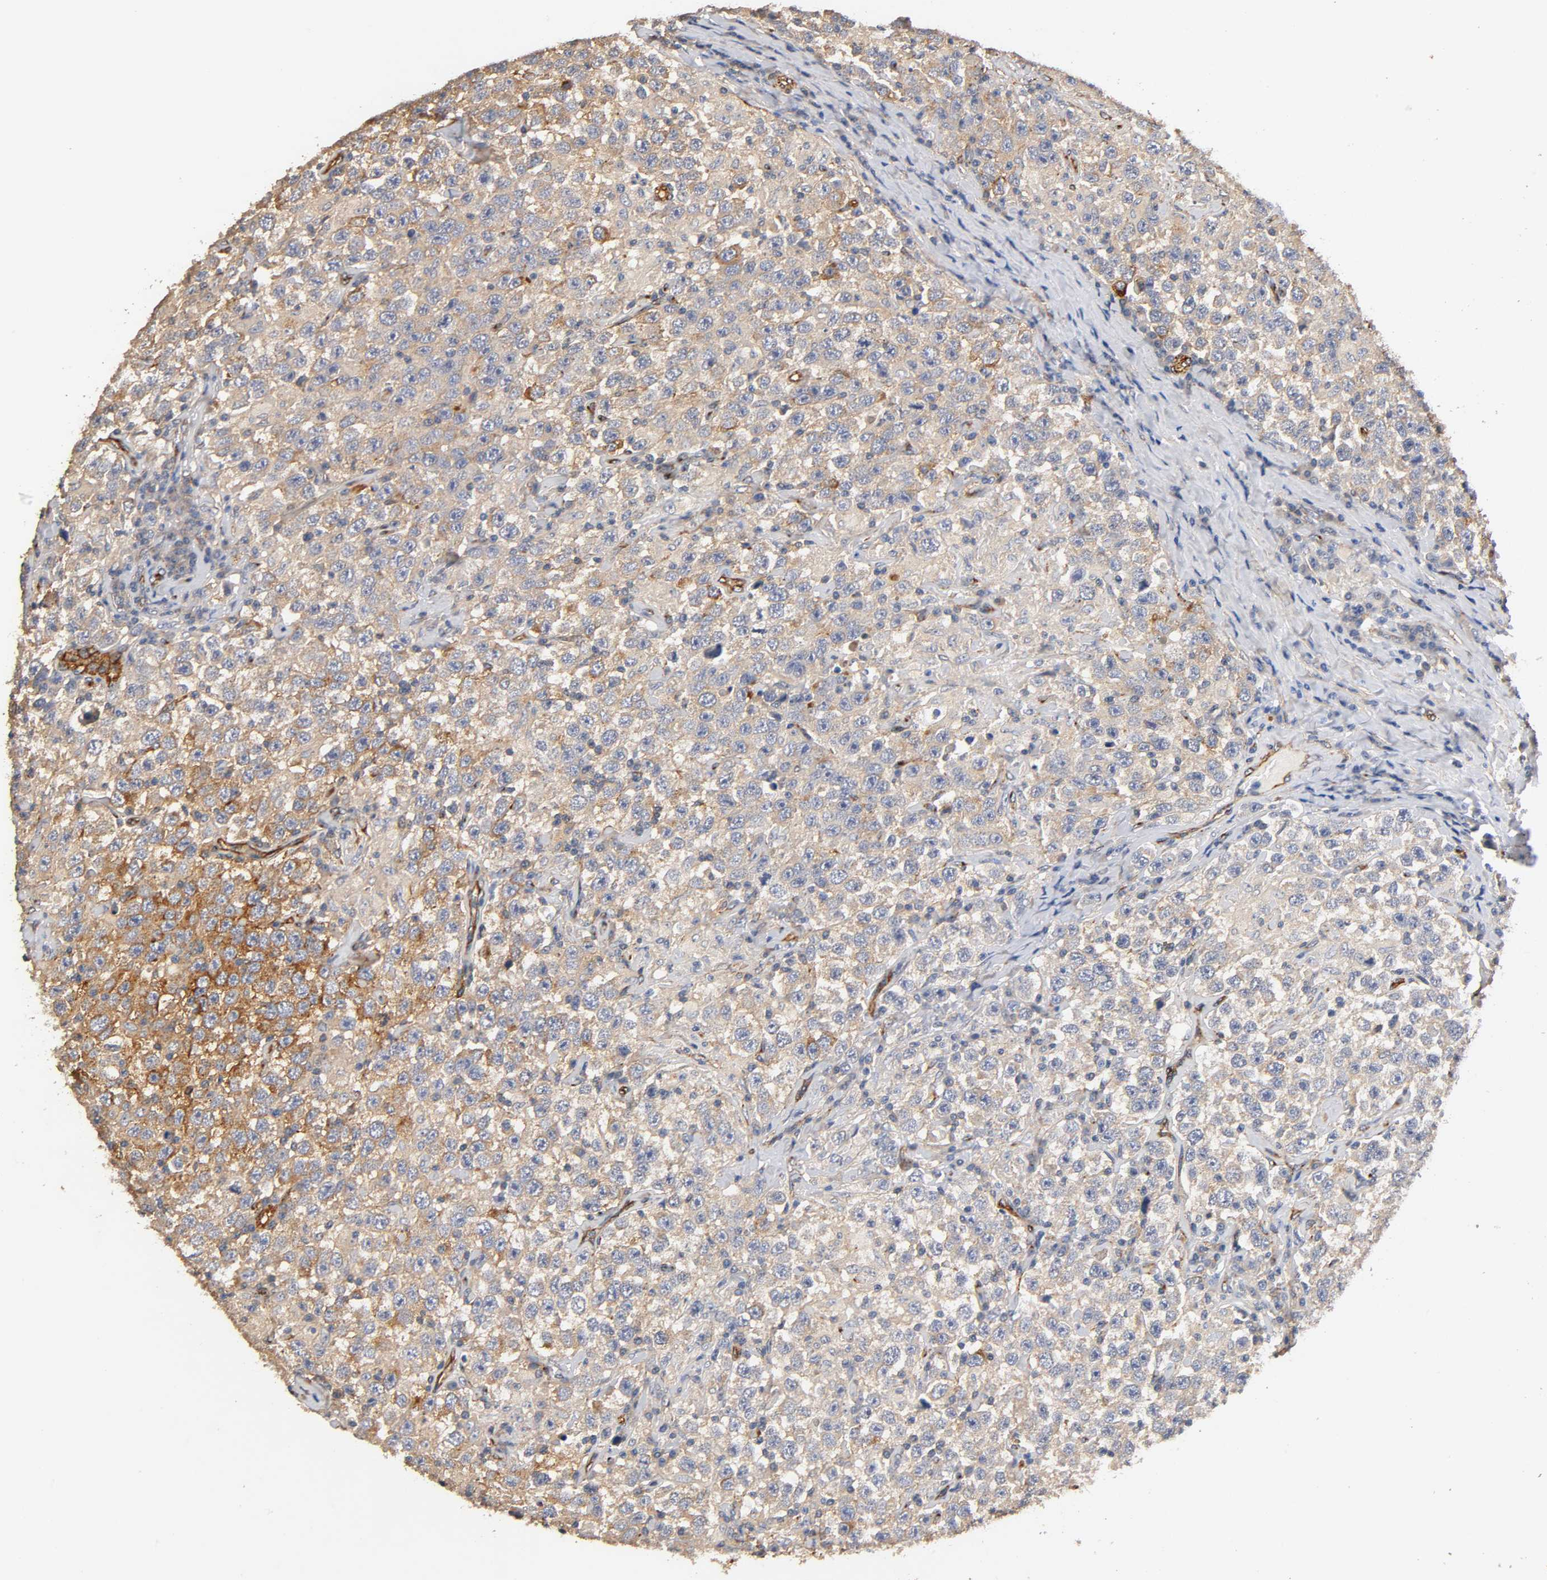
{"staining": {"intensity": "weak", "quantity": "25%-75%", "location": "cytoplasmic/membranous"}, "tissue": "testis cancer", "cell_type": "Tumor cells", "image_type": "cancer", "snomed": [{"axis": "morphology", "description": "Seminoma, NOS"}, {"axis": "topography", "description": "Testis"}], "caption": "Immunohistochemical staining of testis cancer reveals low levels of weak cytoplasmic/membranous protein staining in about 25%-75% of tumor cells. (brown staining indicates protein expression, while blue staining denotes nuclei).", "gene": "IFITM3", "patient": {"sex": "male", "age": 41}}